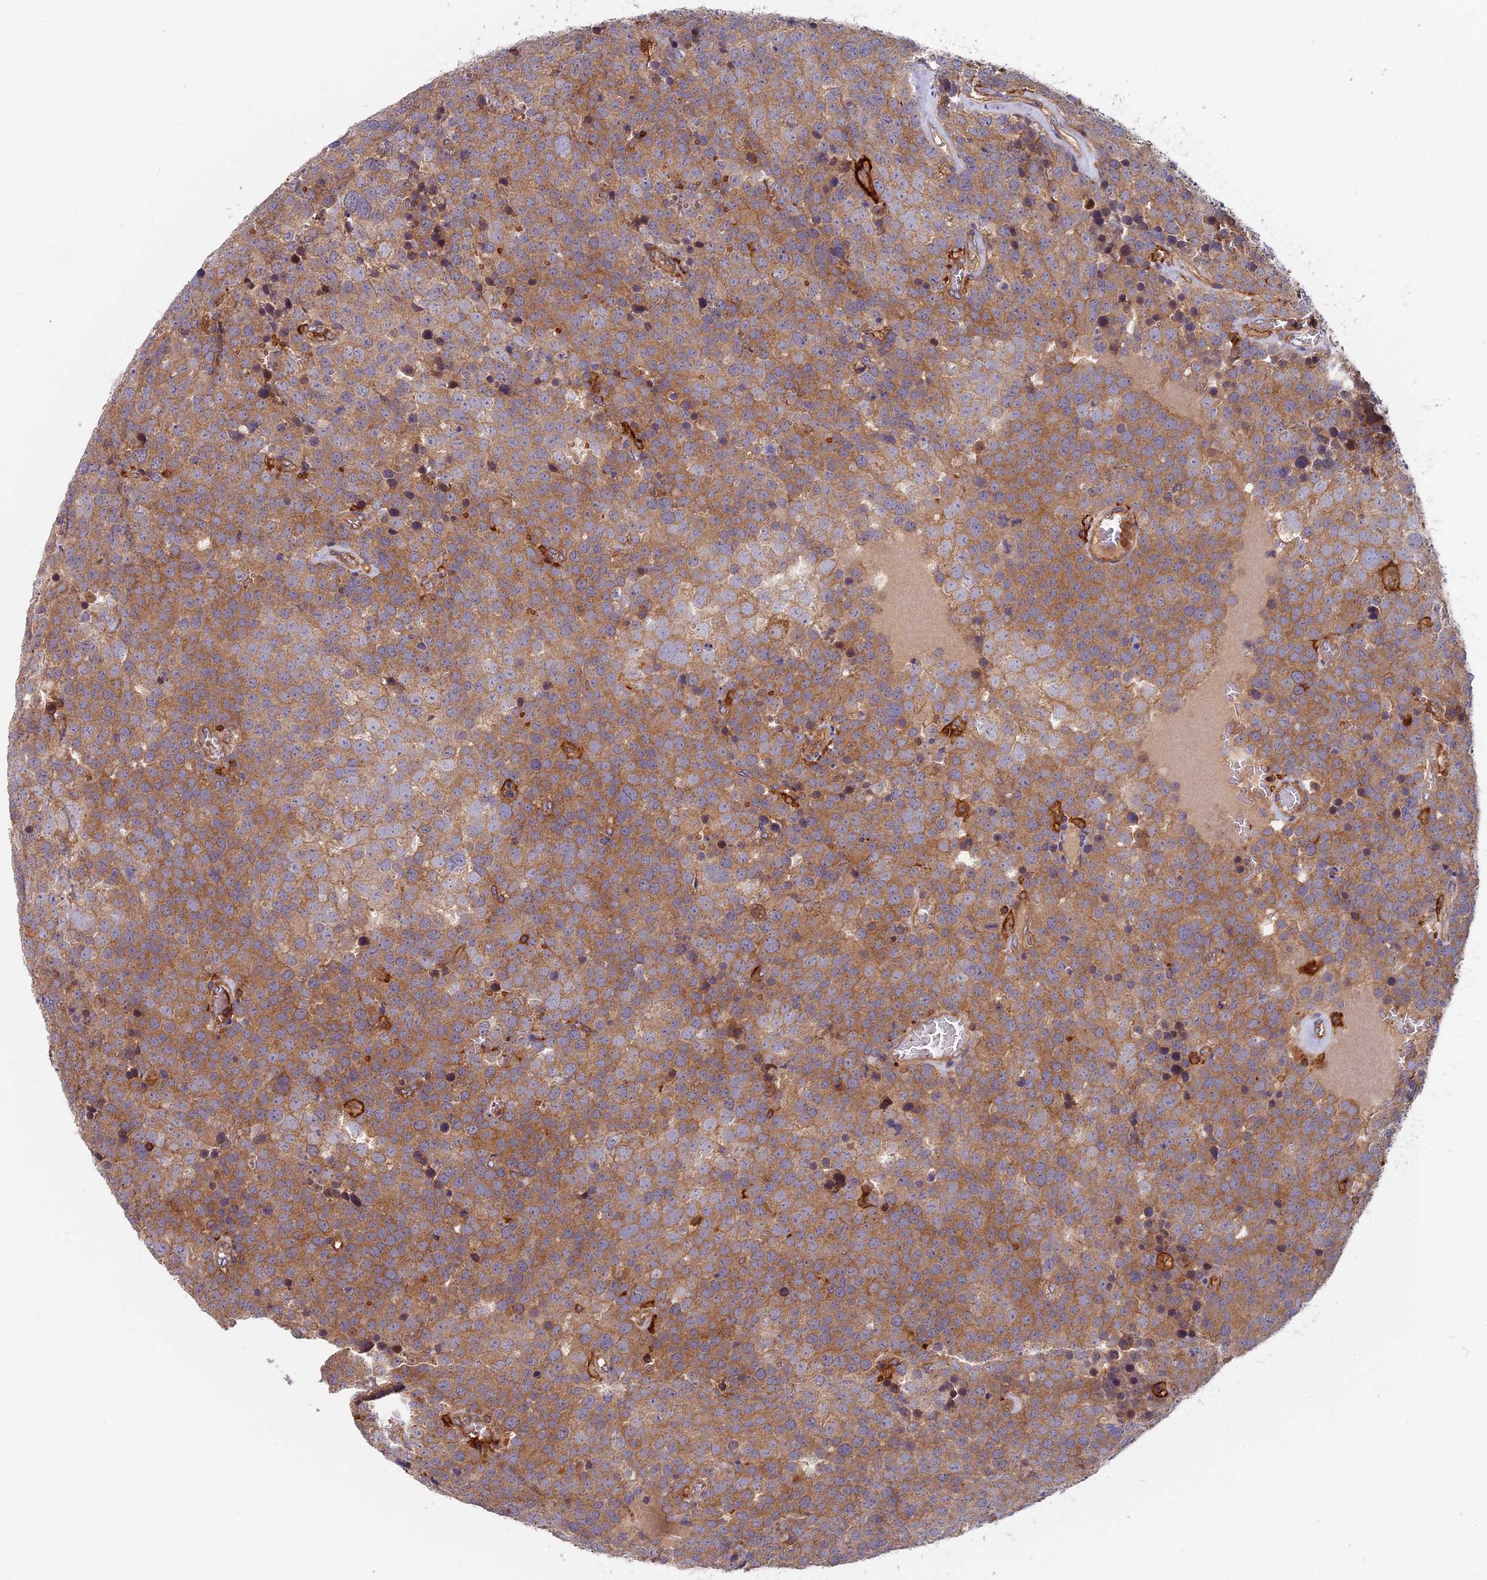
{"staining": {"intensity": "moderate", "quantity": ">75%", "location": "cytoplasmic/membranous"}, "tissue": "testis cancer", "cell_type": "Tumor cells", "image_type": "cancer", "snomed": [{"axis": "morphology", "description": "Seminoma, NOS"}, {"axis": "topography", "description": "Testis"}], "caption": "An image showing moderate cytoplasmic/membranous staining in about >75% of tumor cells in seminoma (testis), as visualized by brown immunohistochemical staining.", "gene": "MYO9B", "patient": {"sex": "male", "age": 71}}